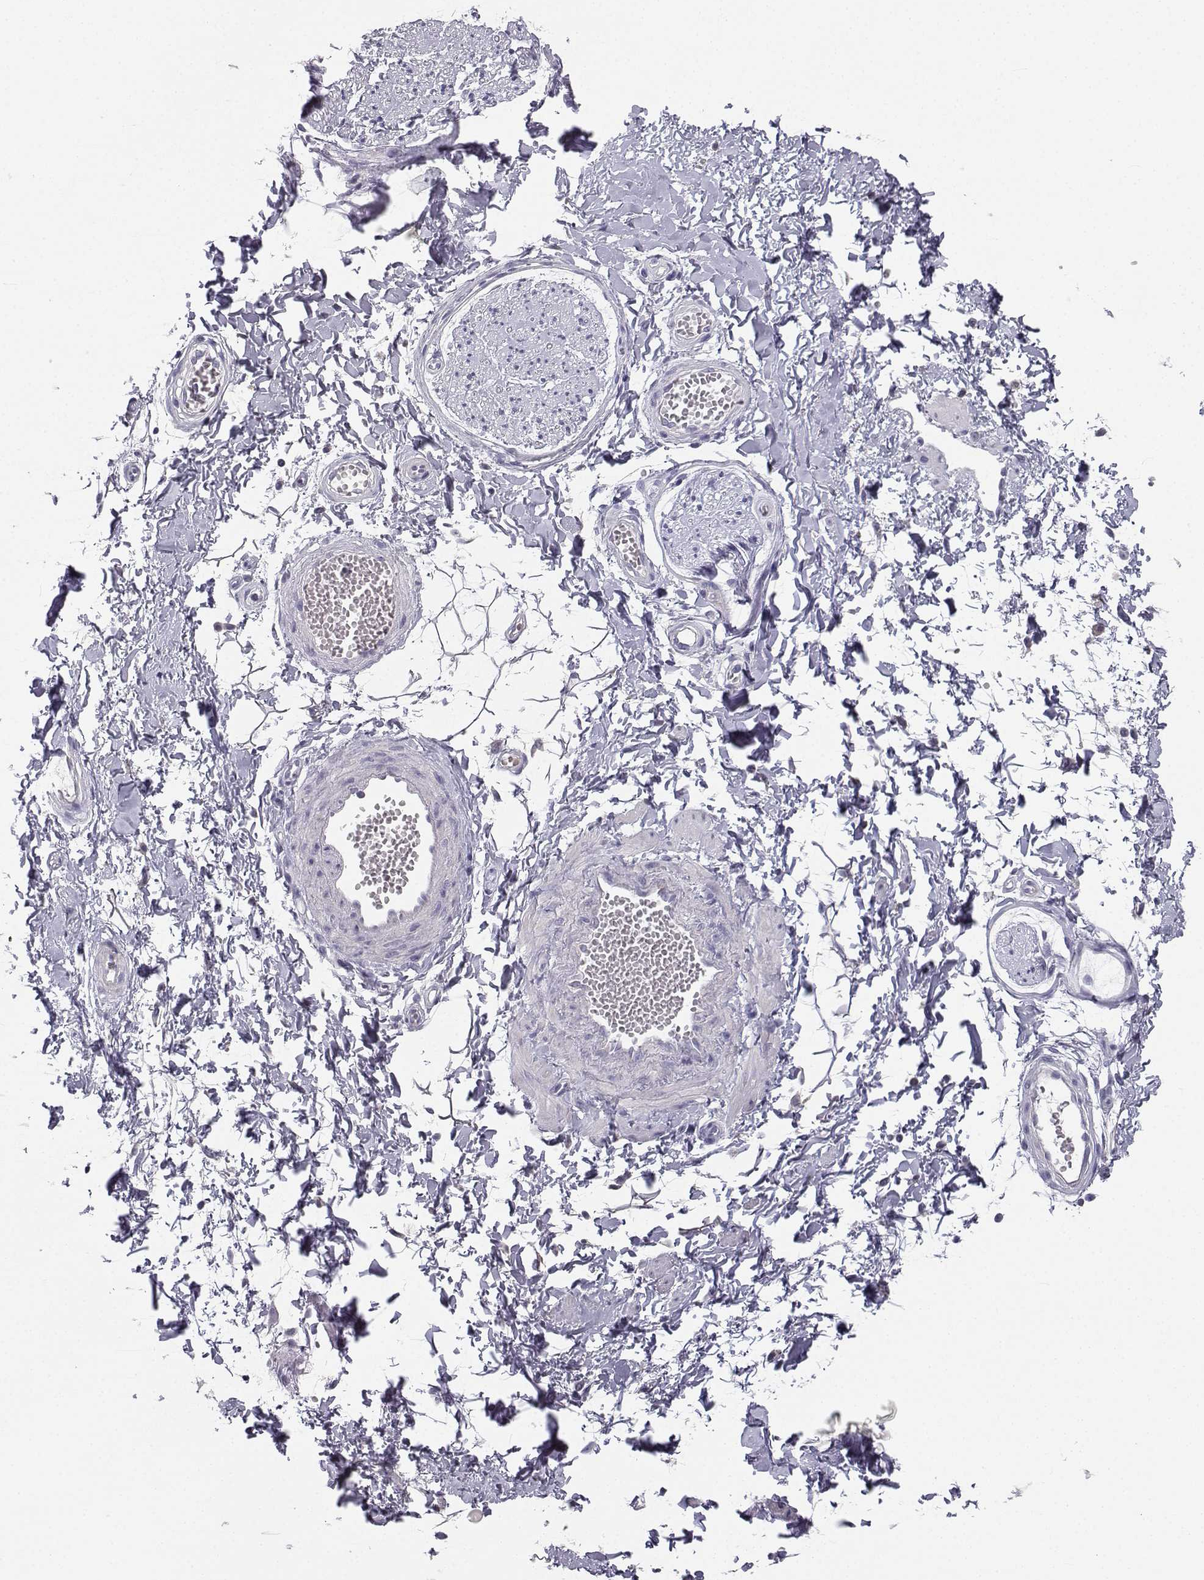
{"staining": {"intensity": "negative", "quantity": "none", "location": "none"}, "tissue": "adipose tissue", "cell_type": "Adipocytes", "image_type": "normal", "snomed": [{"axis": "morphology", "description": "Normal tissue, NOS"}, {"axis": "topography", "description": "Smooth muscle"}, {"axis": "topography", "description": "Peripheral nerve tissue"}], "caption": "An immunohistochemistry histopathology image of unremarkable adipose tissue is shown. There is no staining in adipocytes of adipose tissue.", "gene": "SYCE1", "patient": {"sex": "male", "age": 22}}